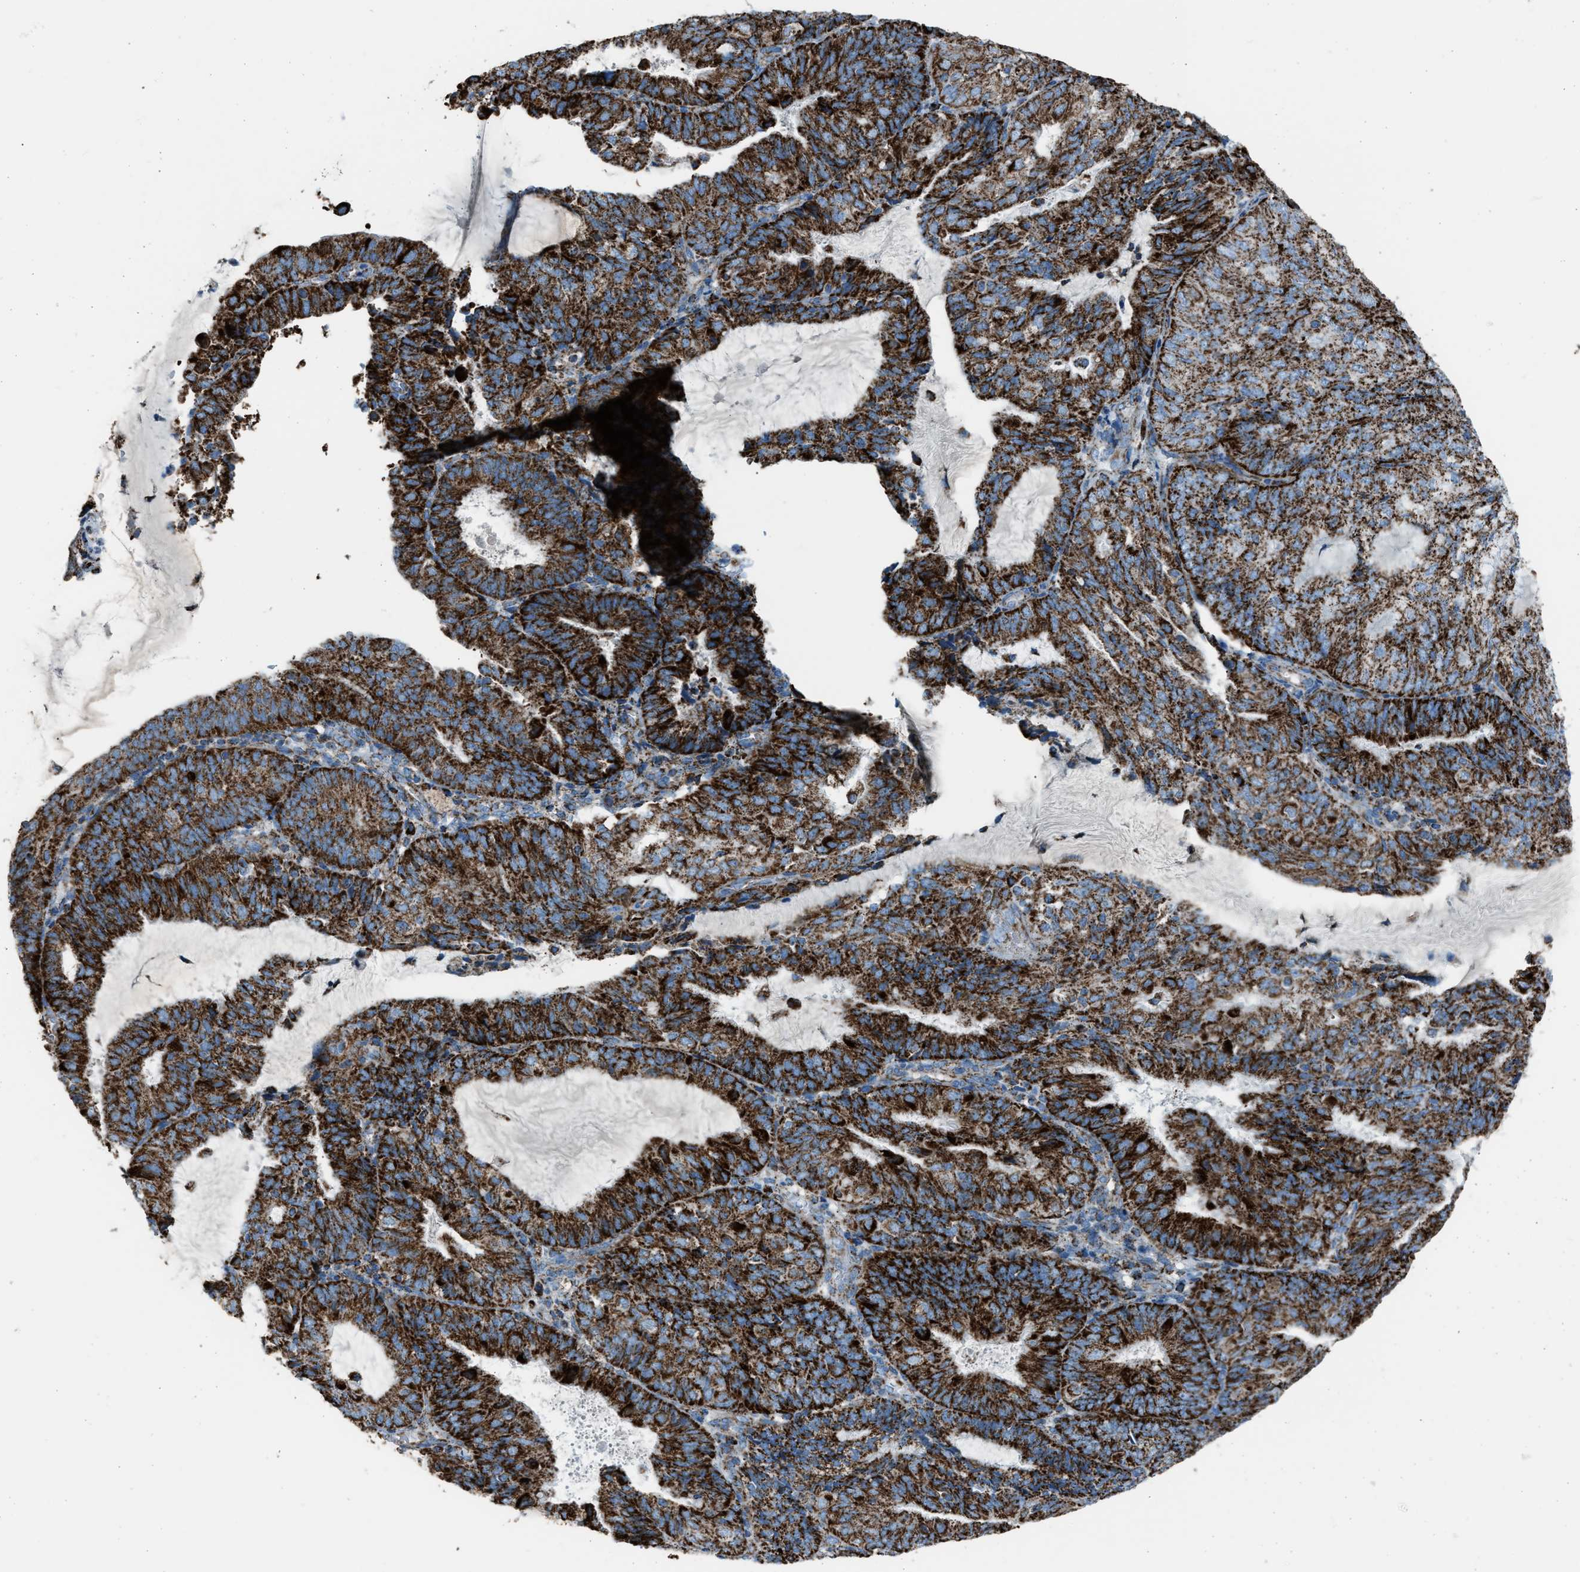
{"staining": {"intensity": "strong", "quantity": ">75%", "location": "cytoplasmic/membranous"}, "tissue": "endometrial cancer", "cell_type": "Tumor cells", "image_type": "cancer", "snomed": [{"axis": "morphology", "description": "Adenocarcinoma, NOS"}, {"axis": "topography", "description": "Endometrium"}], "caption": "Protein expression analysis of human endometrial cancer reveals strong cytoplasmic/membranous positivity in approximately >75% of tumor cells. The protein of interest is stained brown, and the nuclei are stained in blue (DAB (3,3'-diaminobenzidine) IHC with brightfield microscopy, high magnification).", "gene": "MDH2", "patient": {"sex": "female", "age": 81}}